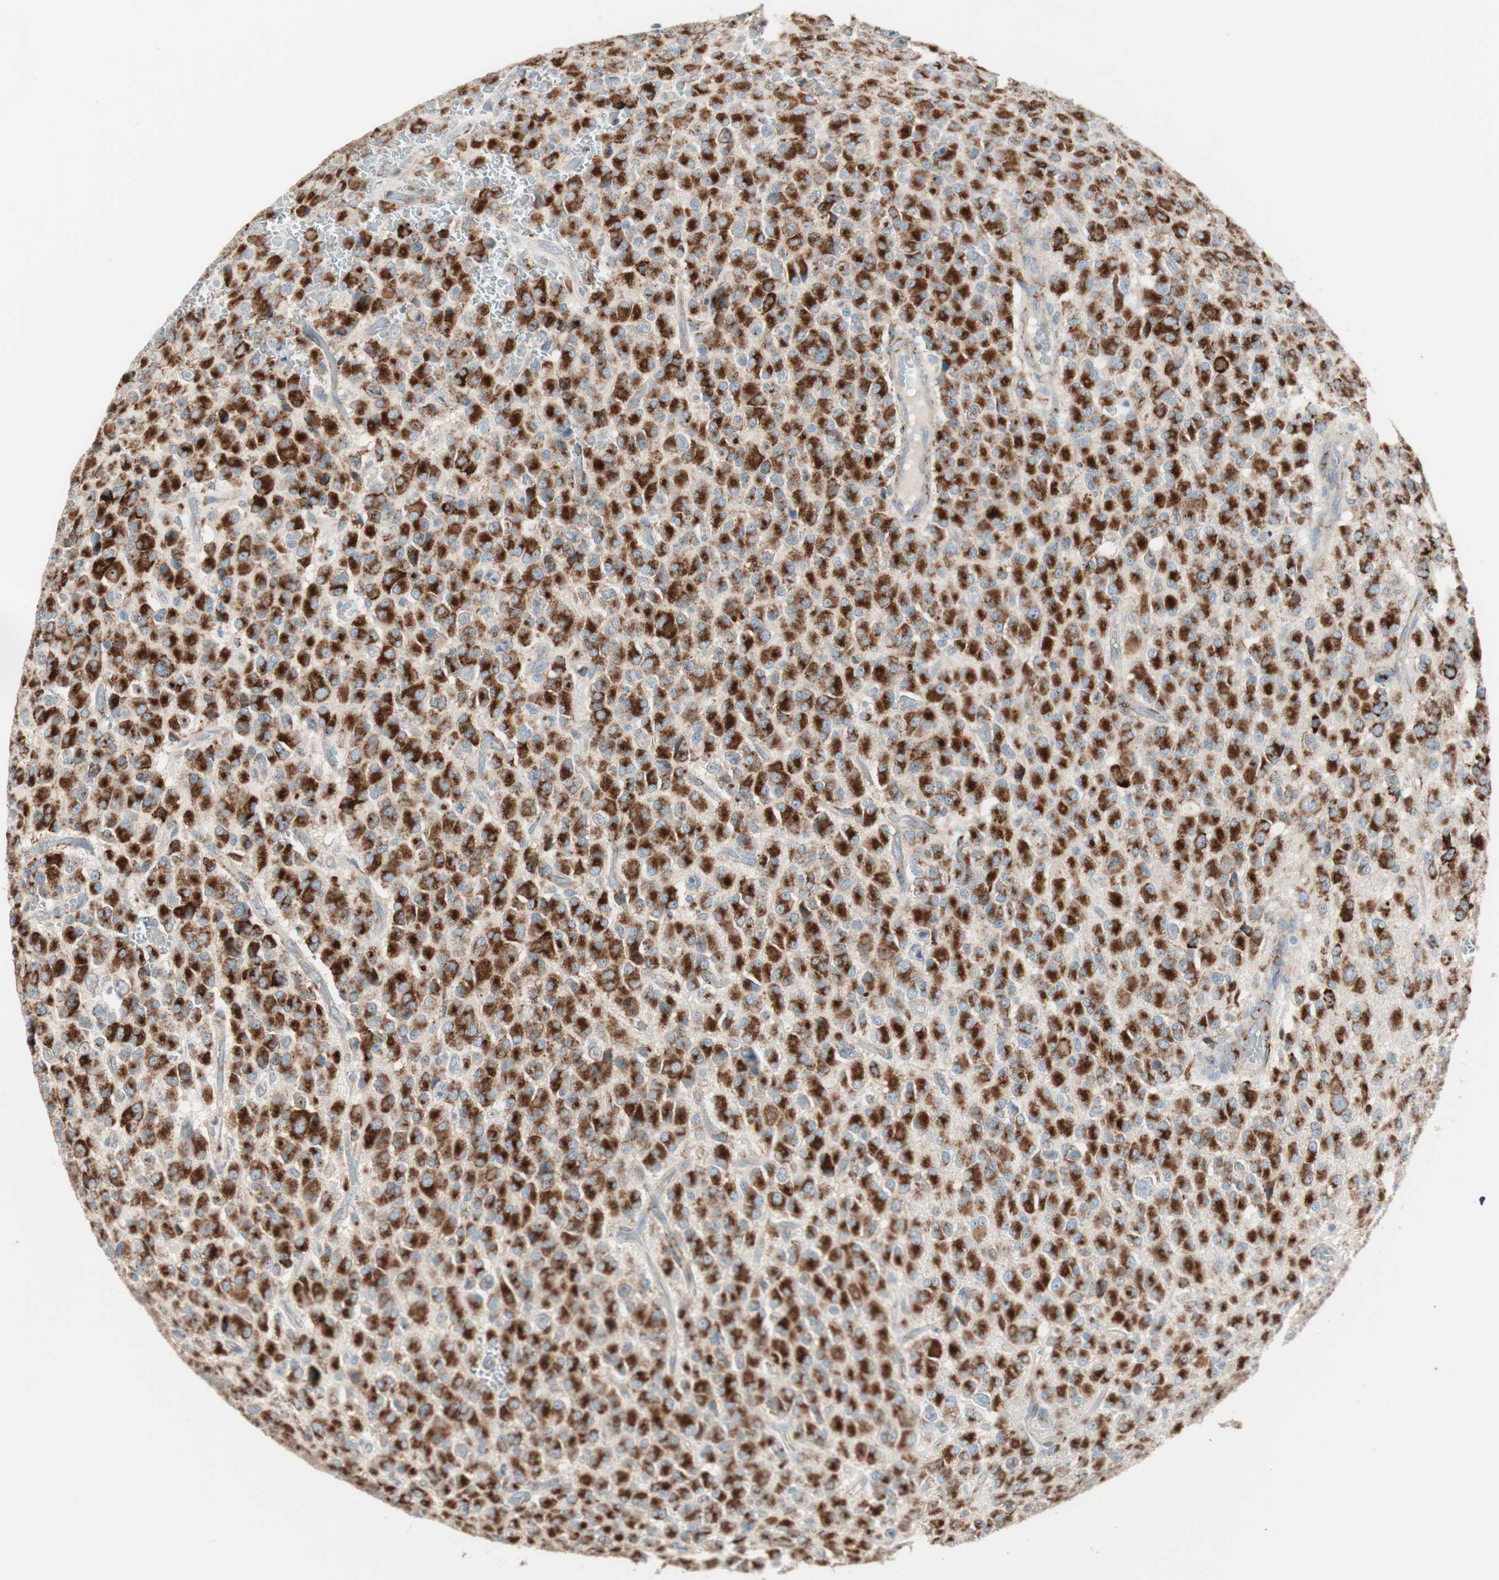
{"staining": {"intensity": "strong", "quantity": ">75%", "location": "cytoplasmic/membranous"}, "tissue": "glioma", "cell_type": "Tumor cells", "image_type": "cancer", "snomed": [{"axis": "morphology", "description": "Glioma, malignant, High grade"}, {"axis": "topography", "description": "pancreas cauda"}], "caption": "Malignant glioma (high-grade) stained with immunohistochemistry reveals strong cytoplasmic/membranous staining in about >75% of tumor cells.", "gene": "P4HTM", "patient": {"sex": "male", "age": 60}}